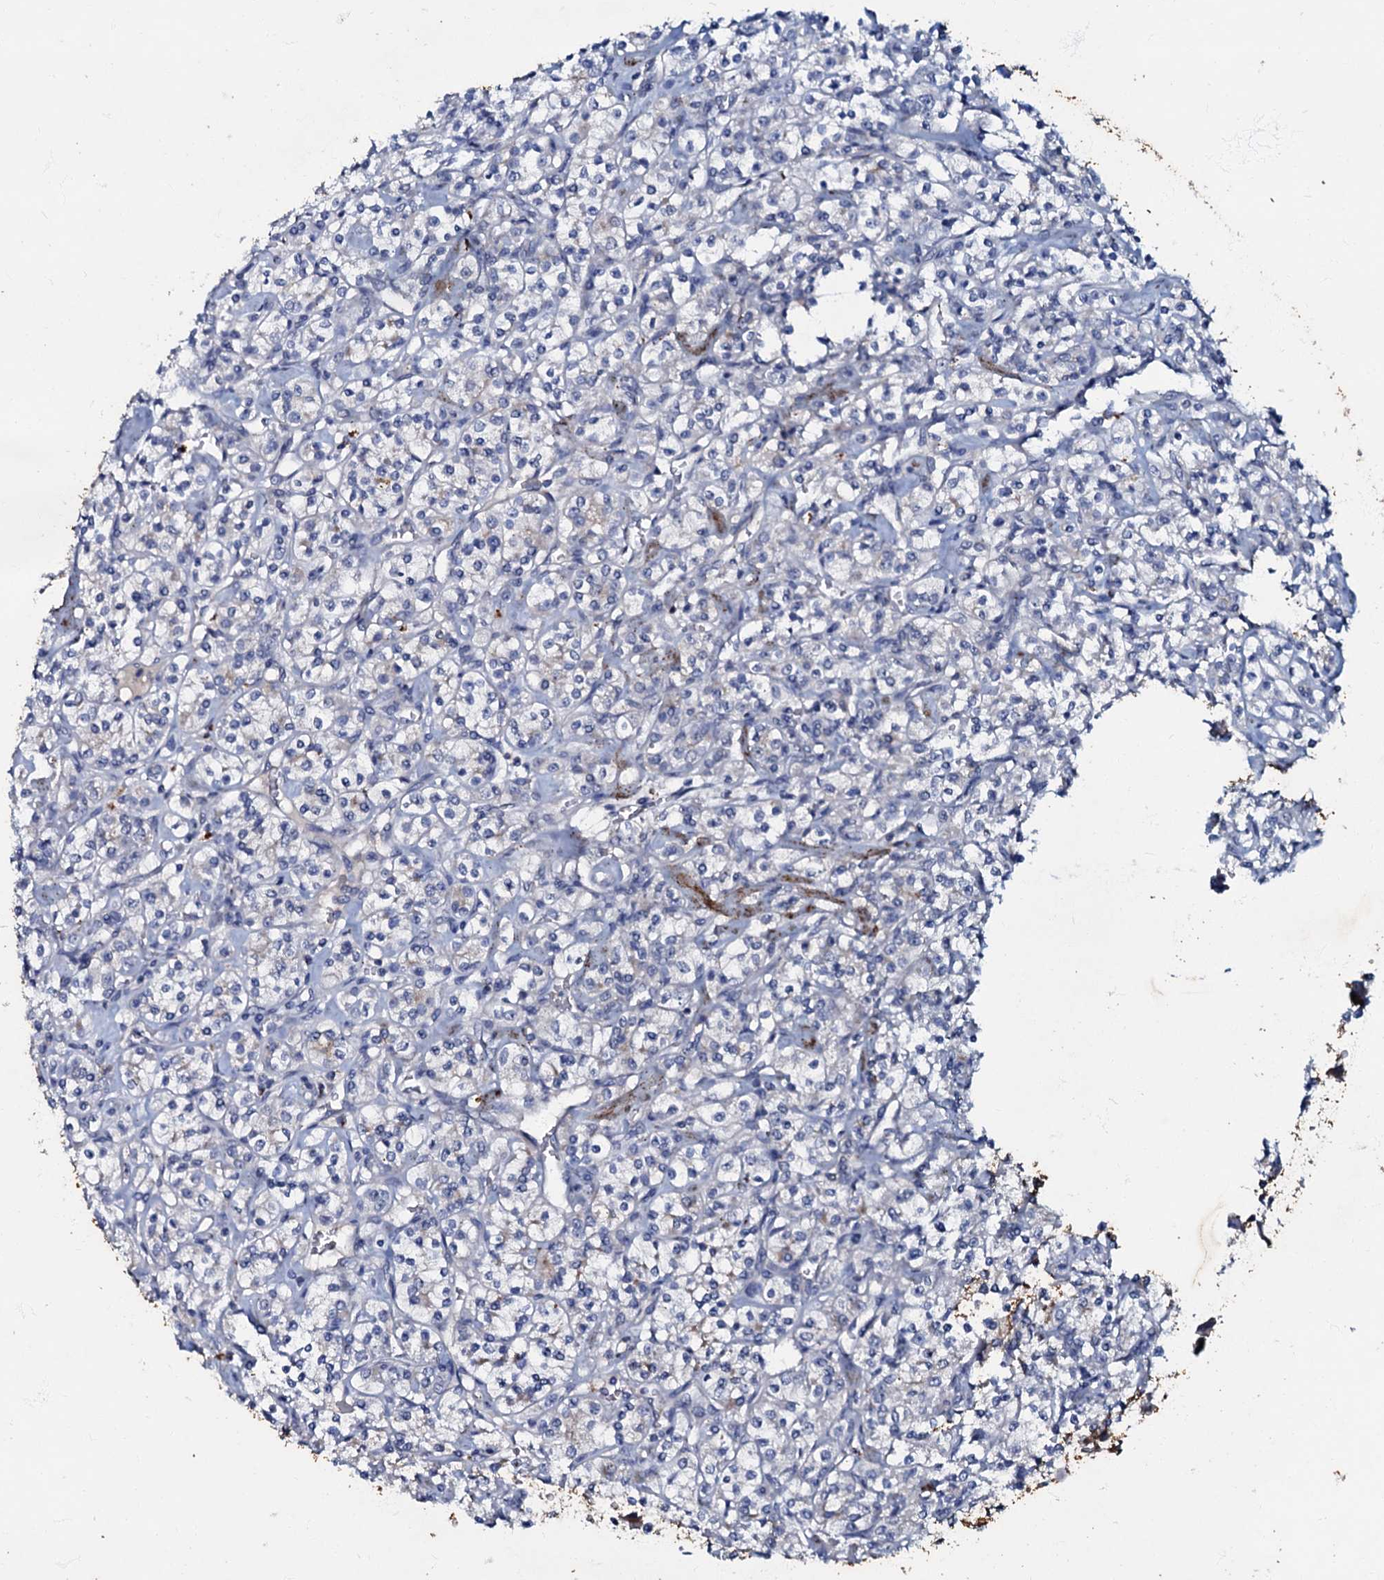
{"staining": {"intensity": "negative", "quantity": "none", "location": "none"}, "tissue": "renal cancer", "cell_type": "Tumor cells", "image_type": "cancer", "snomed": [{"axis": "morphology", "description": "Adenocarcinoma, NOS"}, {"axis": "topography", "description": "Kidney"}], "caption": "A high-resolution photomicrograph shows immunohistochemistry staining of renal cancer (adenocarcinoma), which reveals no significant expression in tumor cells. (Brightfield microscopy of DAB immunohistochemistry at high magnification).", "gene": "MANSC4", "patient": {"sex": "male", "age": 77}}